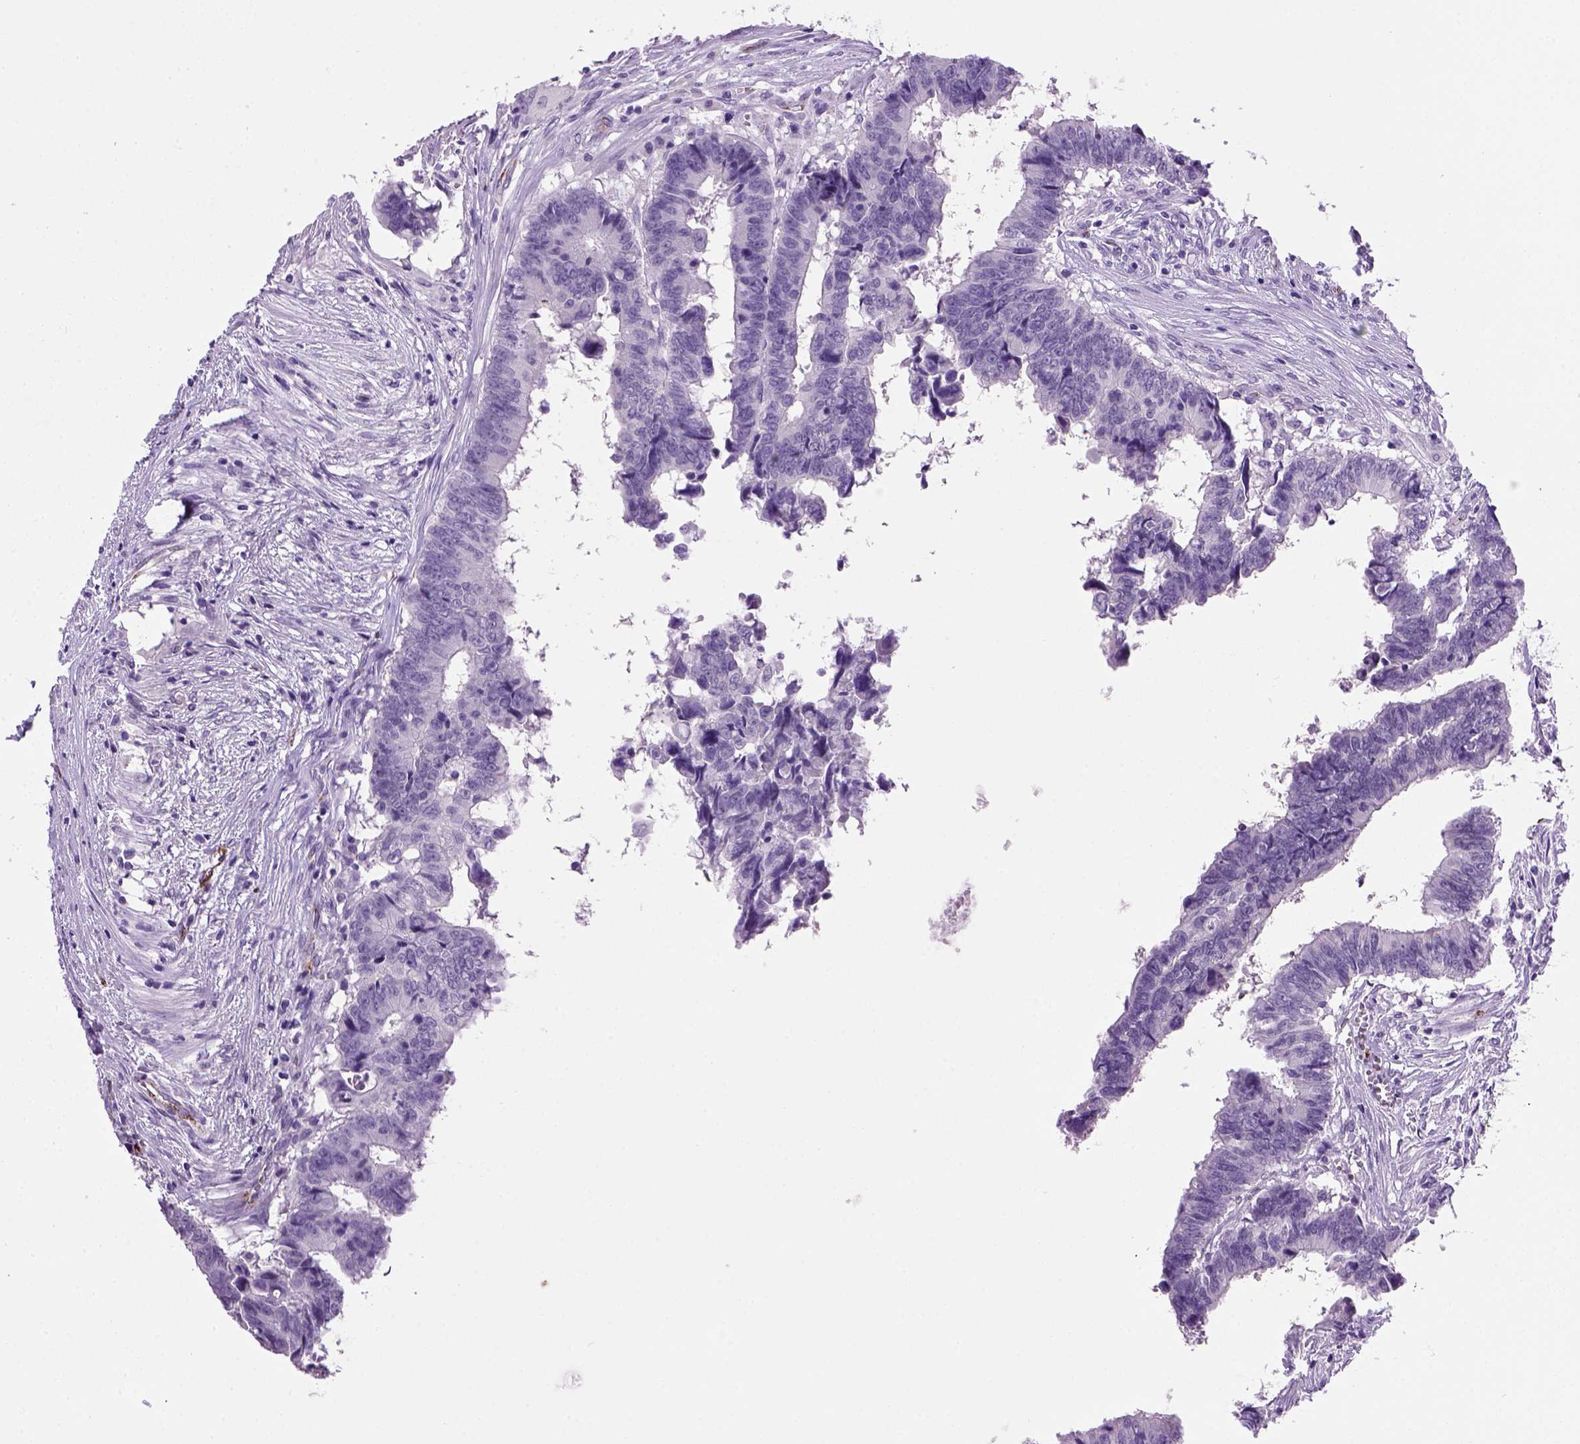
{"staining": {"intensity": "negative", "quantity": "none", "location": "none"}, "tissue": "colorectal cancer", "cell_type": "Tumor cells", "image_type": "cancer", "snomed": [{"axis": "morphology", "description": "Adenocarcinoma, NOS"}, {"axis": "topography", "description": "Colon"}], "caption": "A photomicrograph of colorectal cancer stained for a protein displays no brown staining in tumor cells.", "gene": "VWF", "patient": {"sex": "female", "age": 82}}